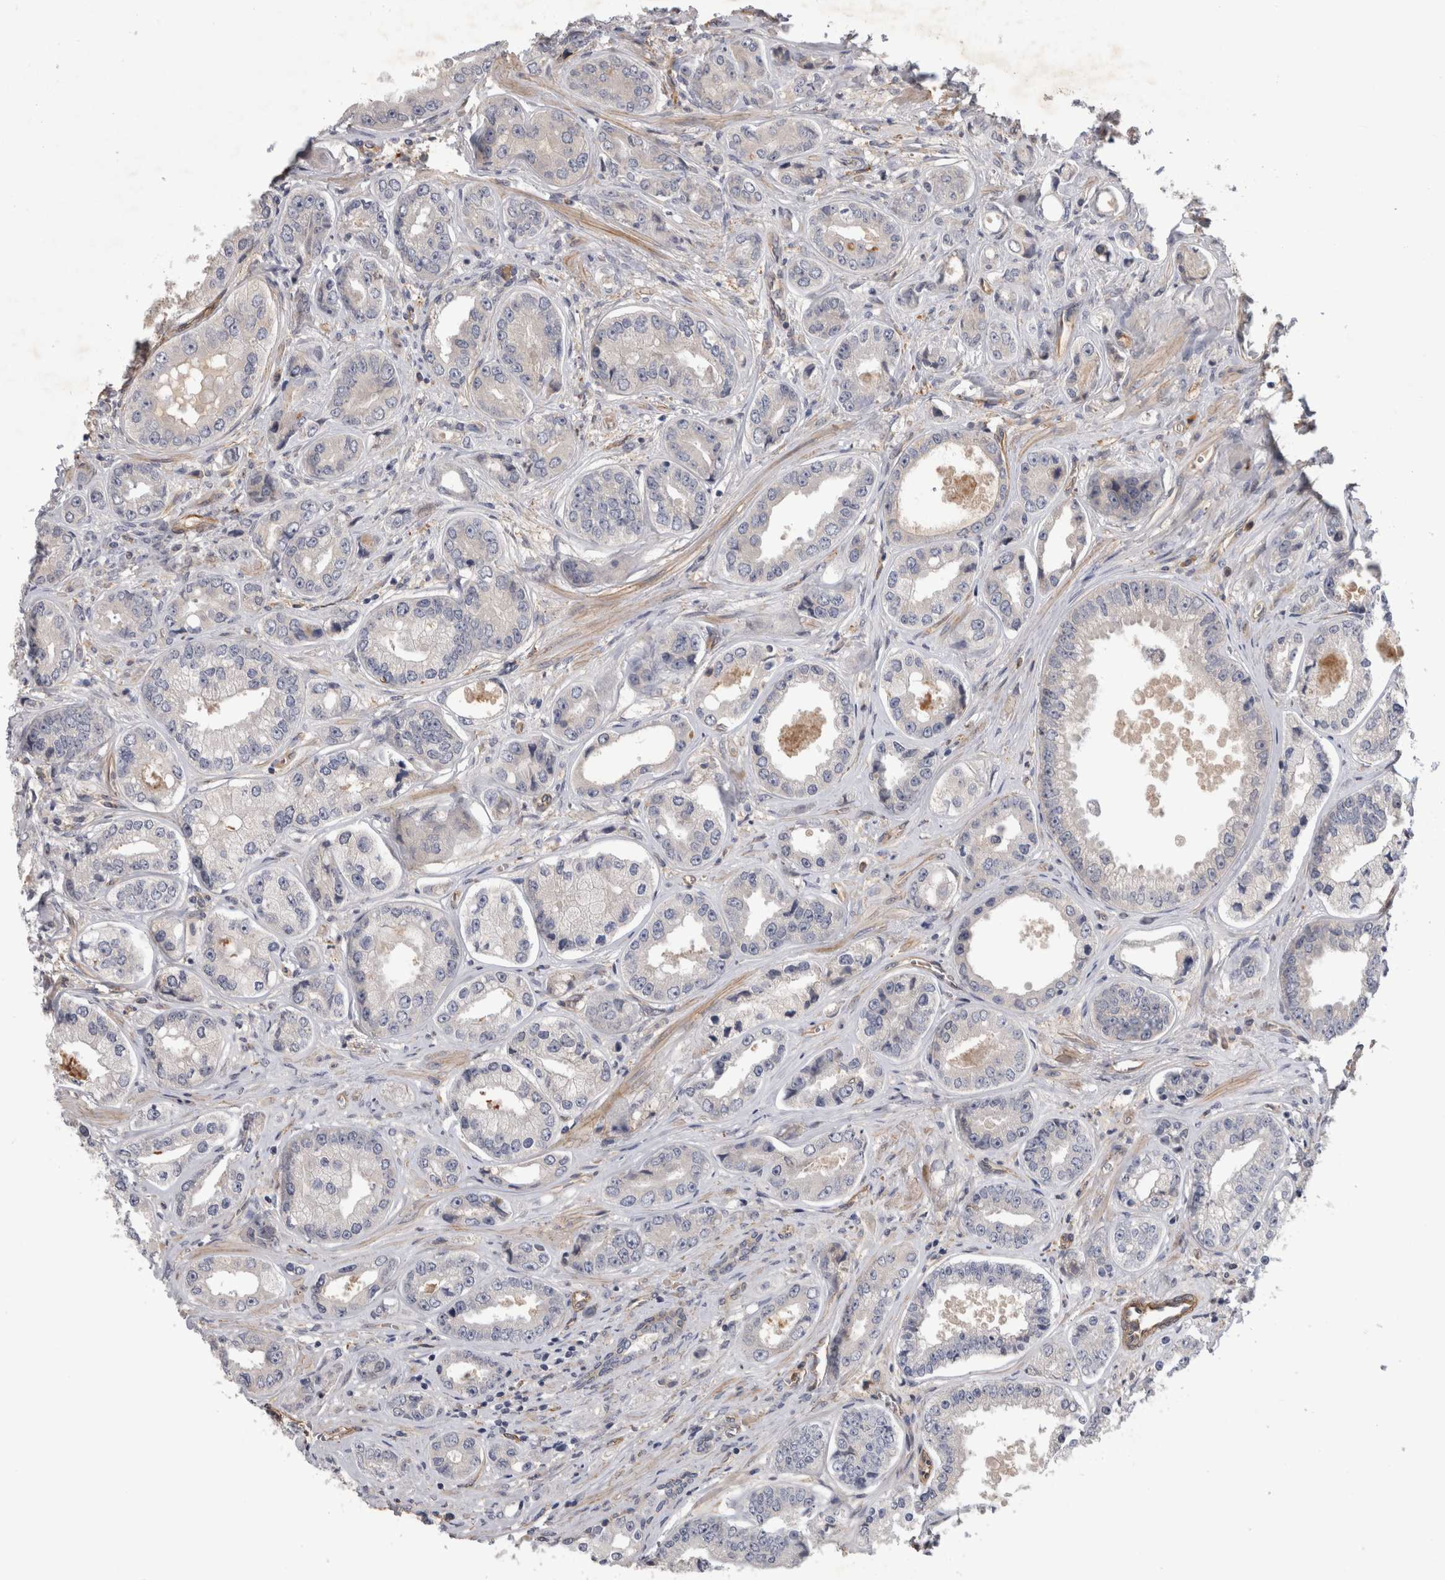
{"staining": {"intensity": "negative", "quantity": "none", "location": "none"}, "tissue": "prostate cancer", "cell_type": "Tumor cells", "image_type": "cancer", "snomed": [{"axis": "morphology", "description": "Adenocarcinoma, High grade"}, {"axis": "topography", "description": "Prostate"}], "caption": "The IHC histopathology image has no significant positivity in tumor cells of prostate adenocarcinoma (high-grade) tissue.", "gene": "ANKFY1", "patient": {"sex": "male", "age": 61}}